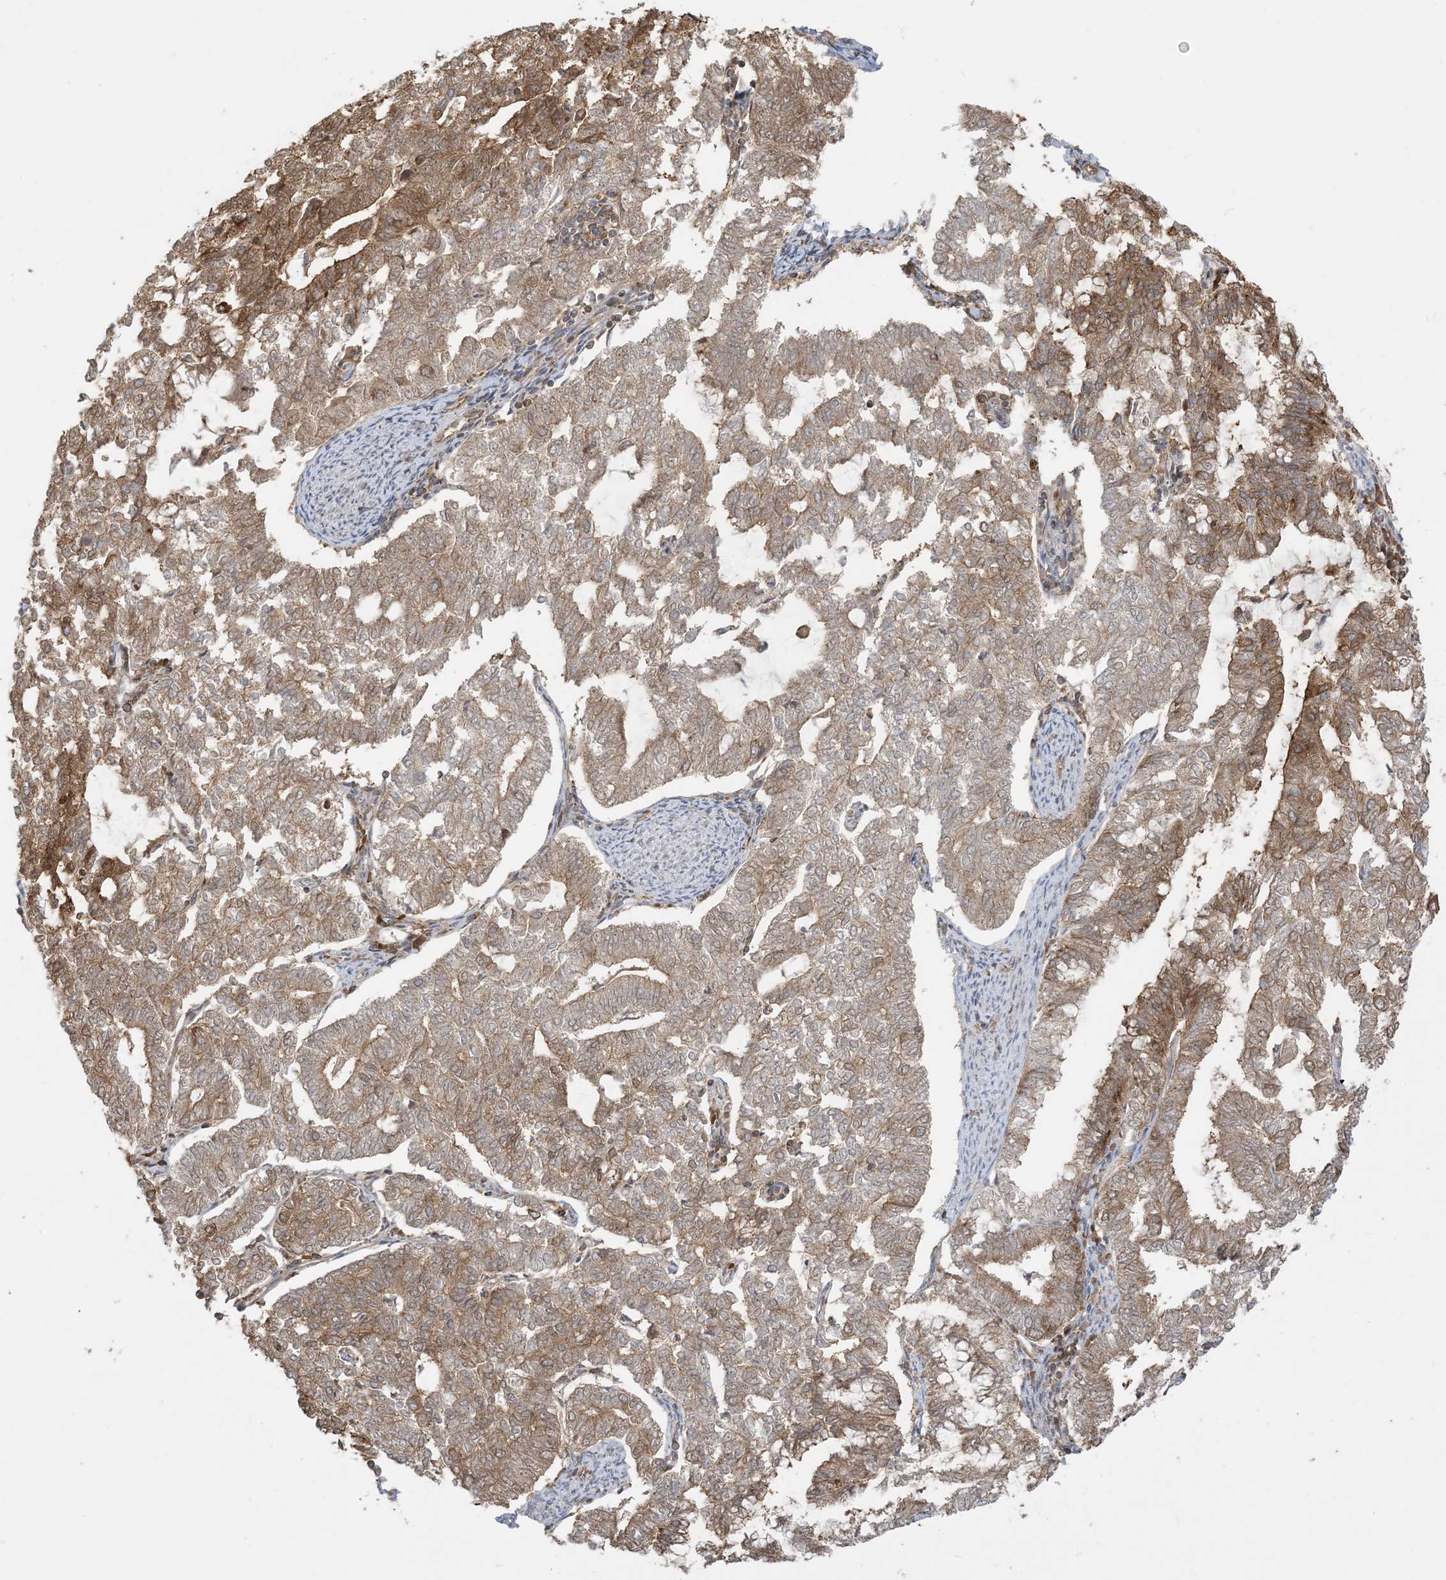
{"staining": {"intensity": "moderate", "quantity": ">75%", "location": "cytoplasmic/membranous"}, "tissue": "endometrial cancer", "cell_type": "Tumor cells", "image_type": "cancer", "snomed": [{"axis": "morphology", "description": "Adenocarcinoma, NOS"}, {"axis": "topography", "description": "Endometrium"}], "caption": "Immunohistochemical staining of human adenocarcinoma (endometrial) reveals medium levels of moderate cytoplasmic/membranous protein positivity in approximately >75% of tumor cells.", "gene": "SRP72", "patient": {"sex": "female", "age": 79}}